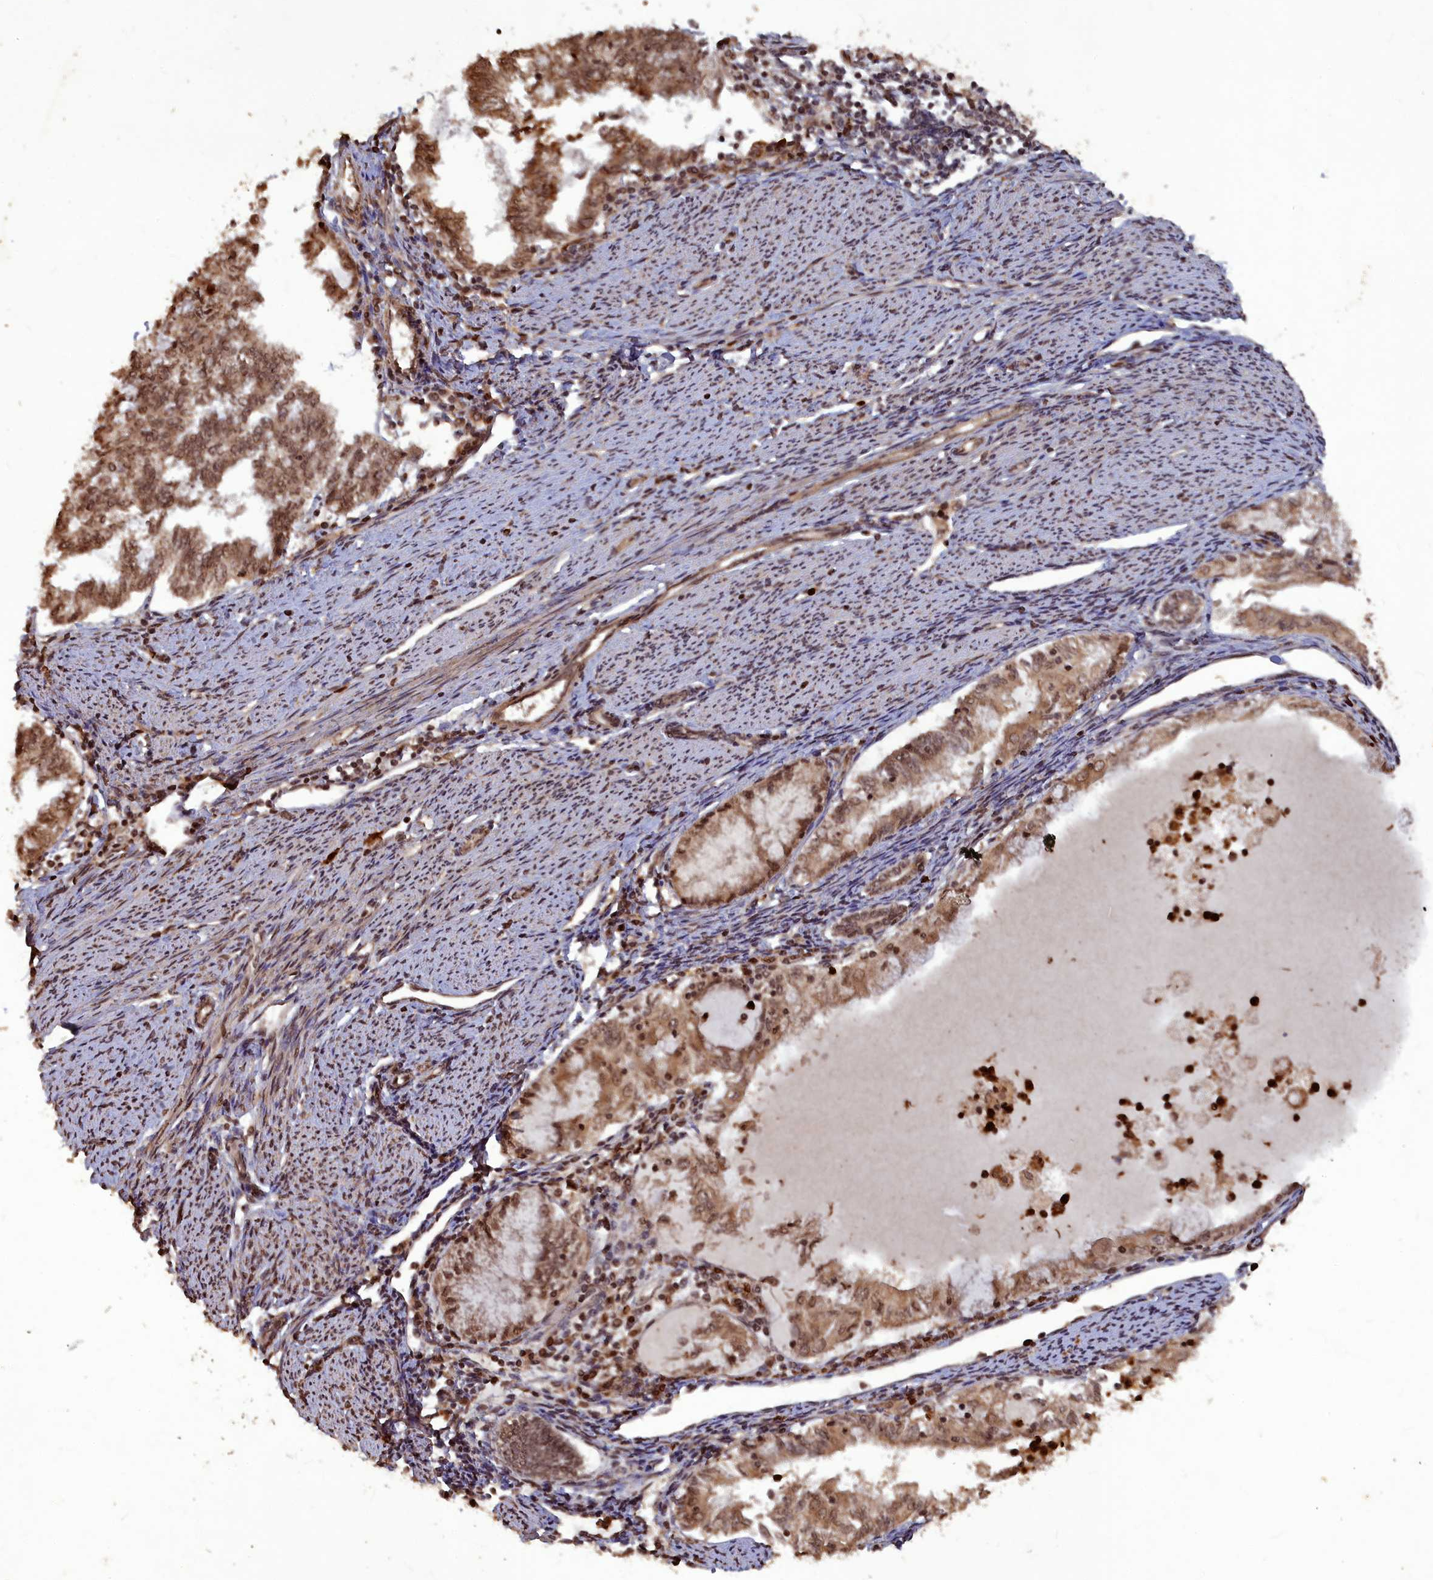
{"staining": {"intensity": "moderate", "quantity": ">75%", "location": "cytoplasmic/membranous,nuclear"}, "tissue": "endometrial cancer", "cell_type": "Tumor cells", "image_type": "cancer", "snomed": [{"axis": "morphology", "description": "Adenocarcinoma, NOS"}, {"axis": "topography", "description": "Endometrium"}], "caption": "Immunohistochemistry (IHC) of endometrial cancer shows medium levels of moderate cytoplasmic/membranous and nuclear expression in about >75% of tumor cells. (DAB IHC with brightfield microscopy, high magnification).", "gene": "SRMS", "patient": {"sex": "female", "age": 79}}